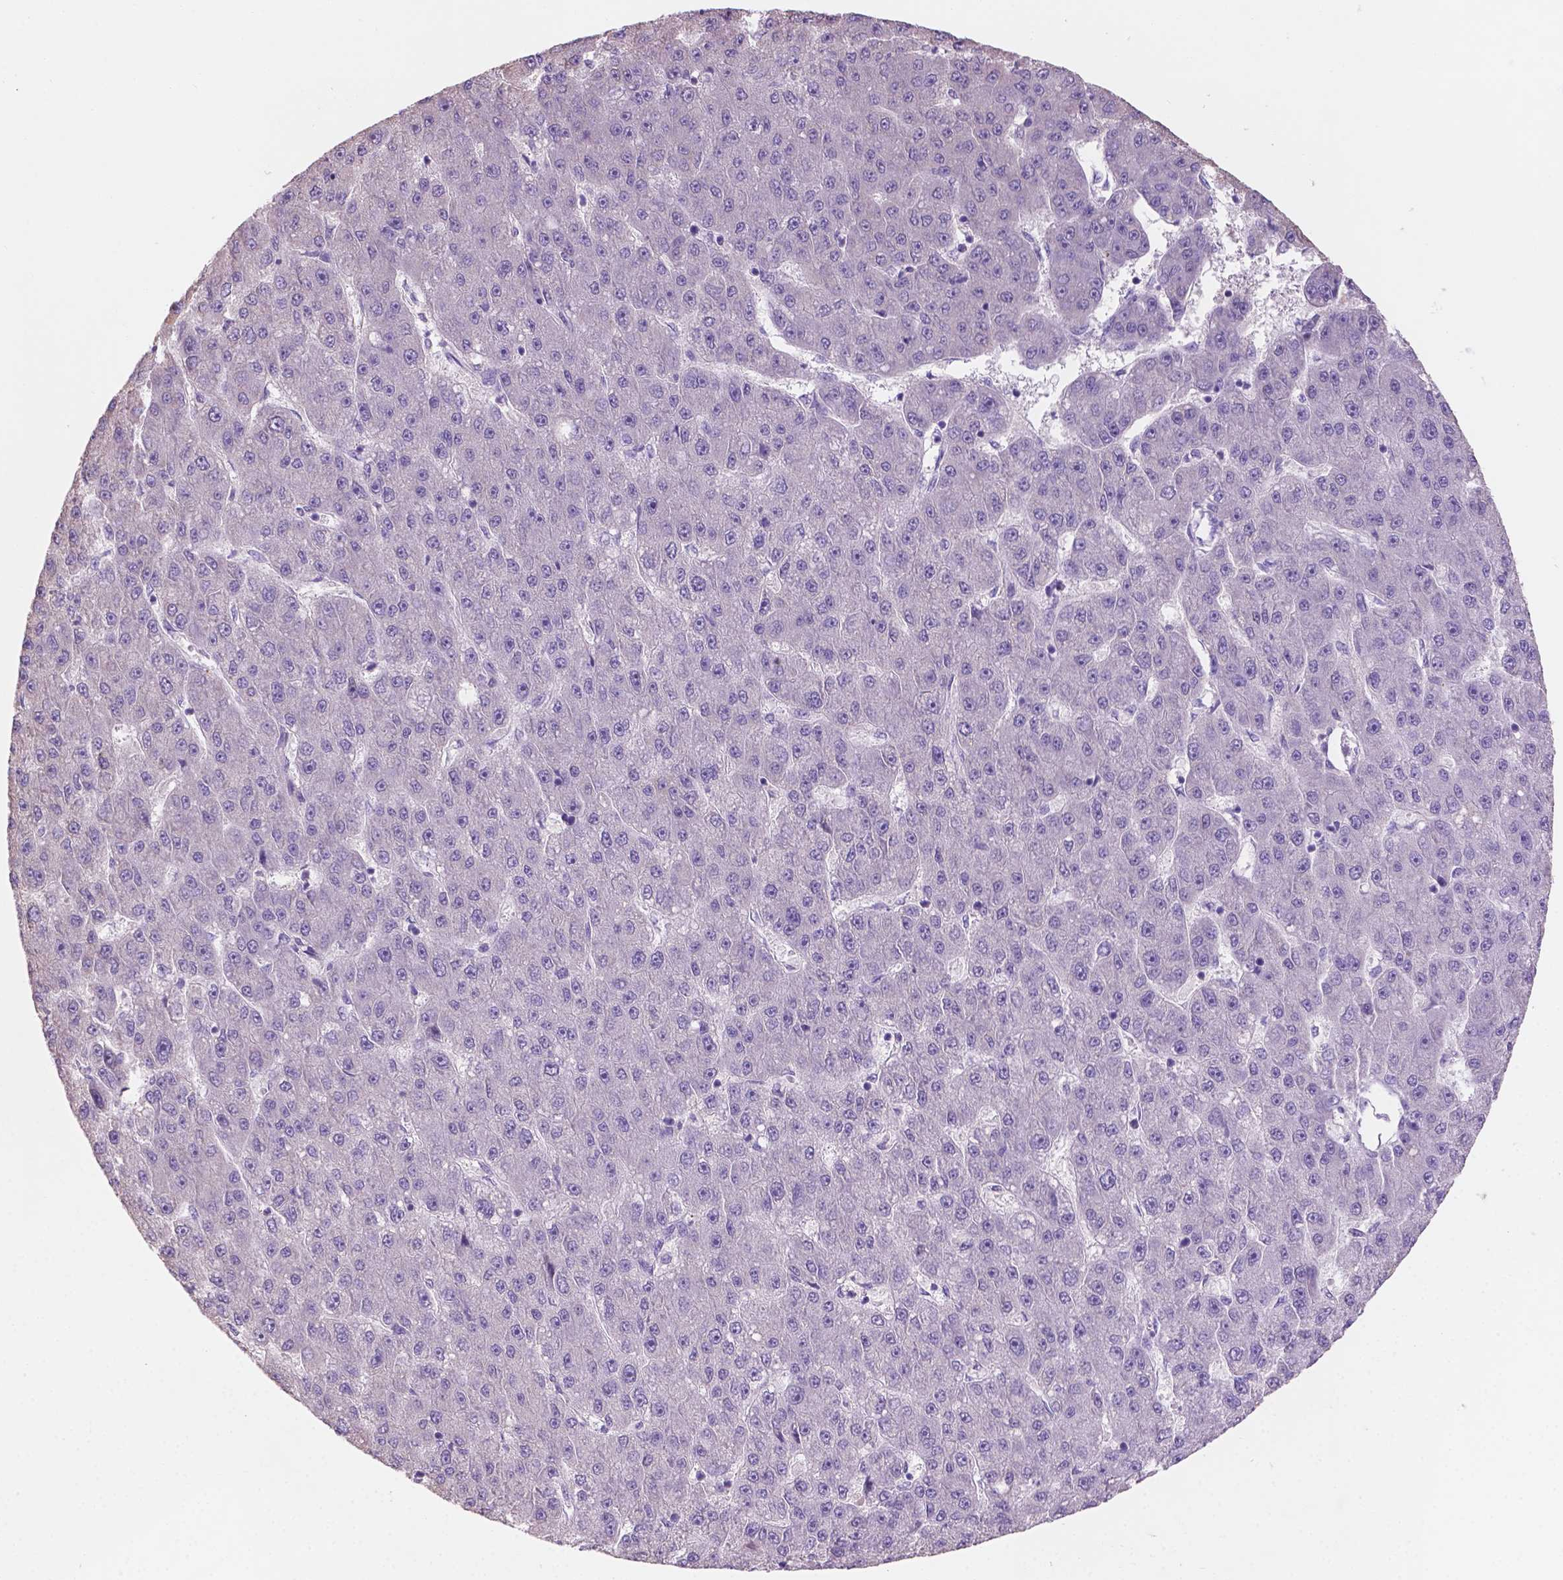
{"staining": {"intensity": "negative", "quantity": "none", "location": "none"}, "tissue": "liver cancer", "cell_type": "Tumor cells", "image_type": "cancer", "snomed": [{"axis": "morphology", "description": "Carcinoma, Hepatocellular, NOS"}, {"axis": "topography", "description": "Liver"}], "caption": "Liver cancer was stained to show a protein in brown. There is no significant staining in tumor cells. (Immunohistochemistry (ihc), brightfield microscopy, high magnification).", "gene": "SBSN", "patient": {"sex": "male", "age": 67}}